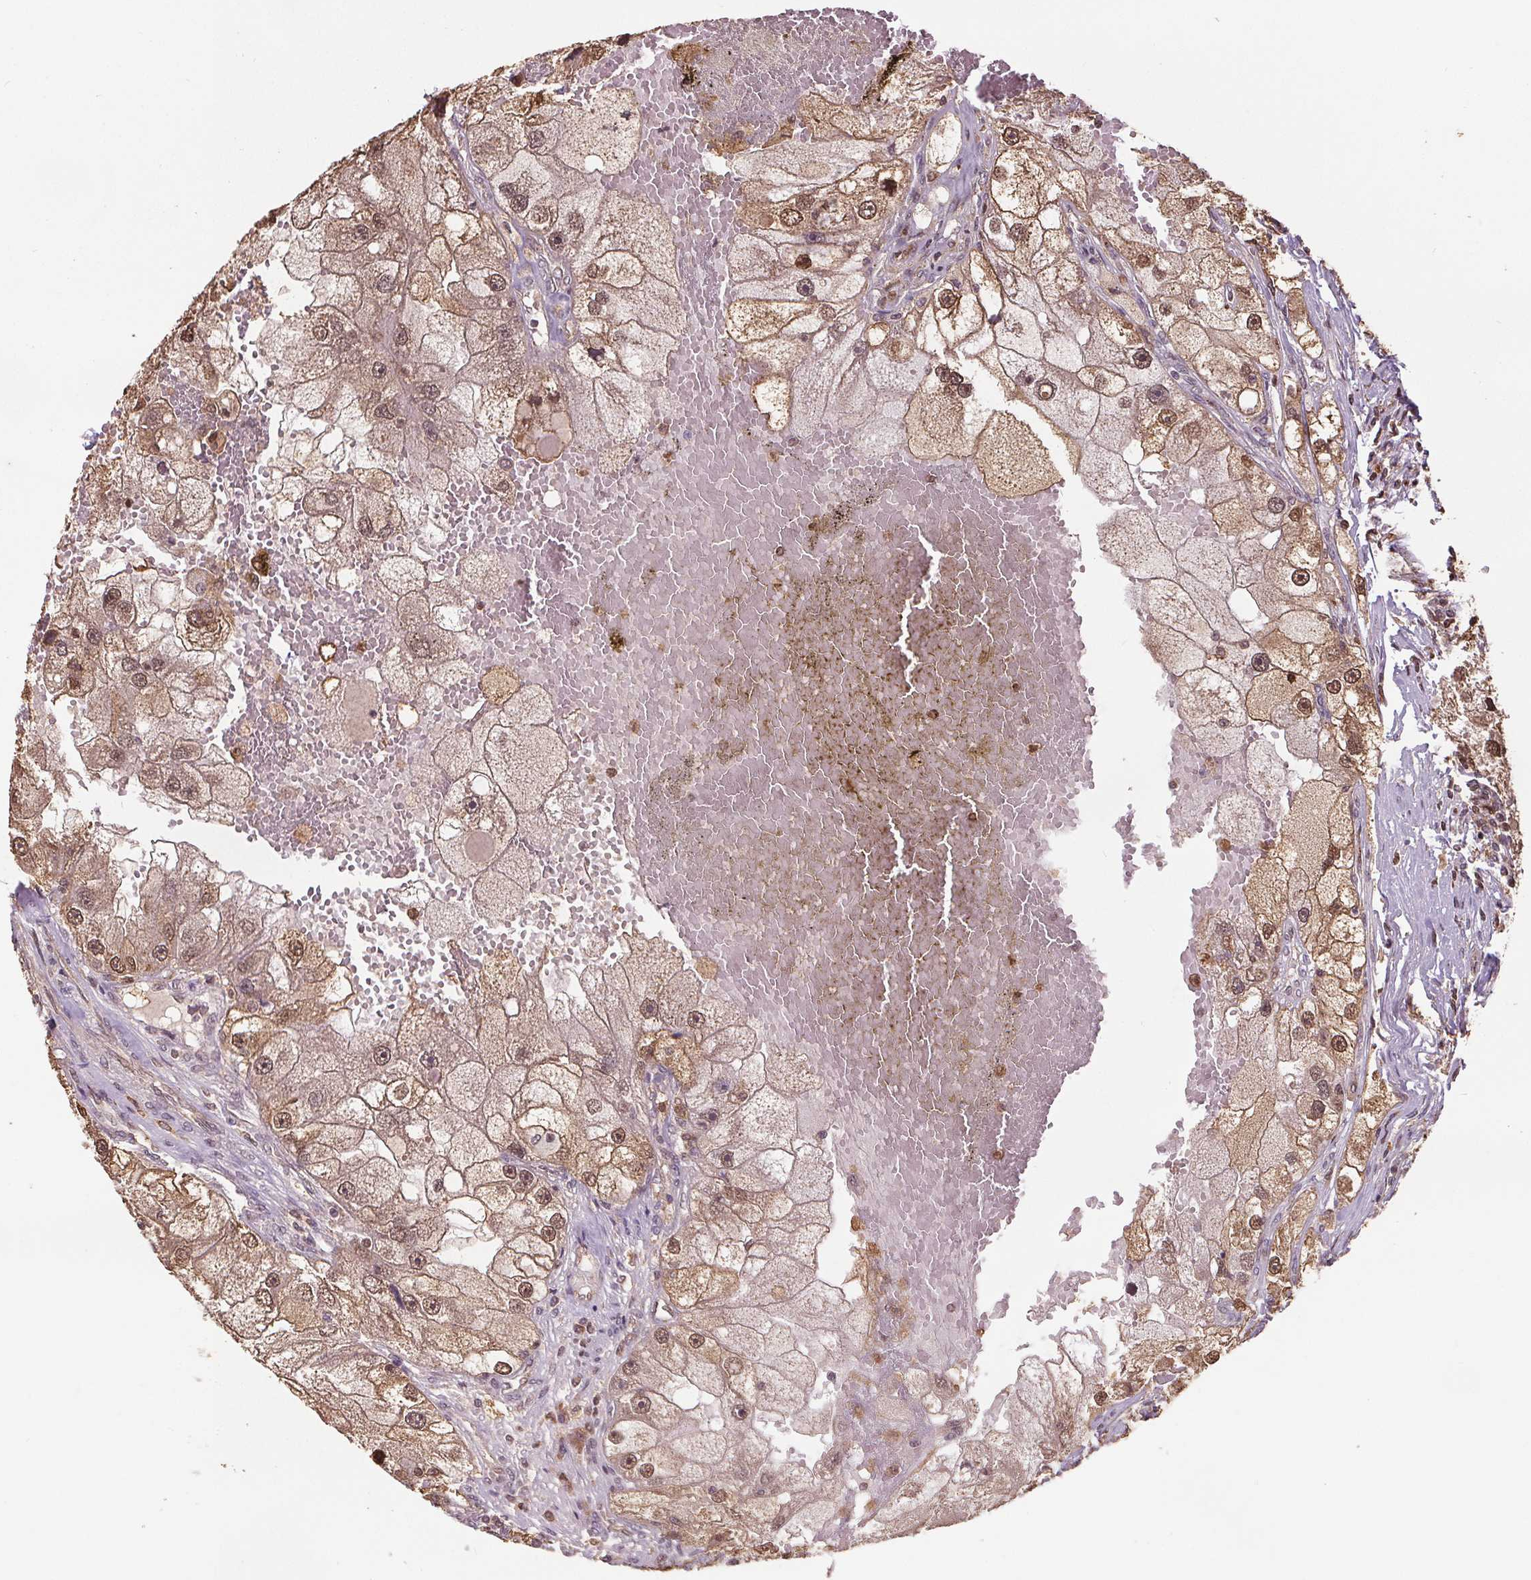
{"staining": {"intensity": "moderate", "quantity": ">75%", "location": "cytoplasmic/membranous,nuclear"}, "tissue": "renal cancer", "cell_type": "Tumor cells", "image_type": "cancer", "snomed": [{"axis": "morphology", "description": "Adenocarcinoma, NOS"}, {"axis": "topography", "description": "Kidney"}], "caption": "Protein staining demonstrates moderate cytoplasmic/membranous and nuclear staining in about >75% of tumor cells in renal cancer.", "gene": "ENO1", "patient": {"sex": "male", "age": 63}}